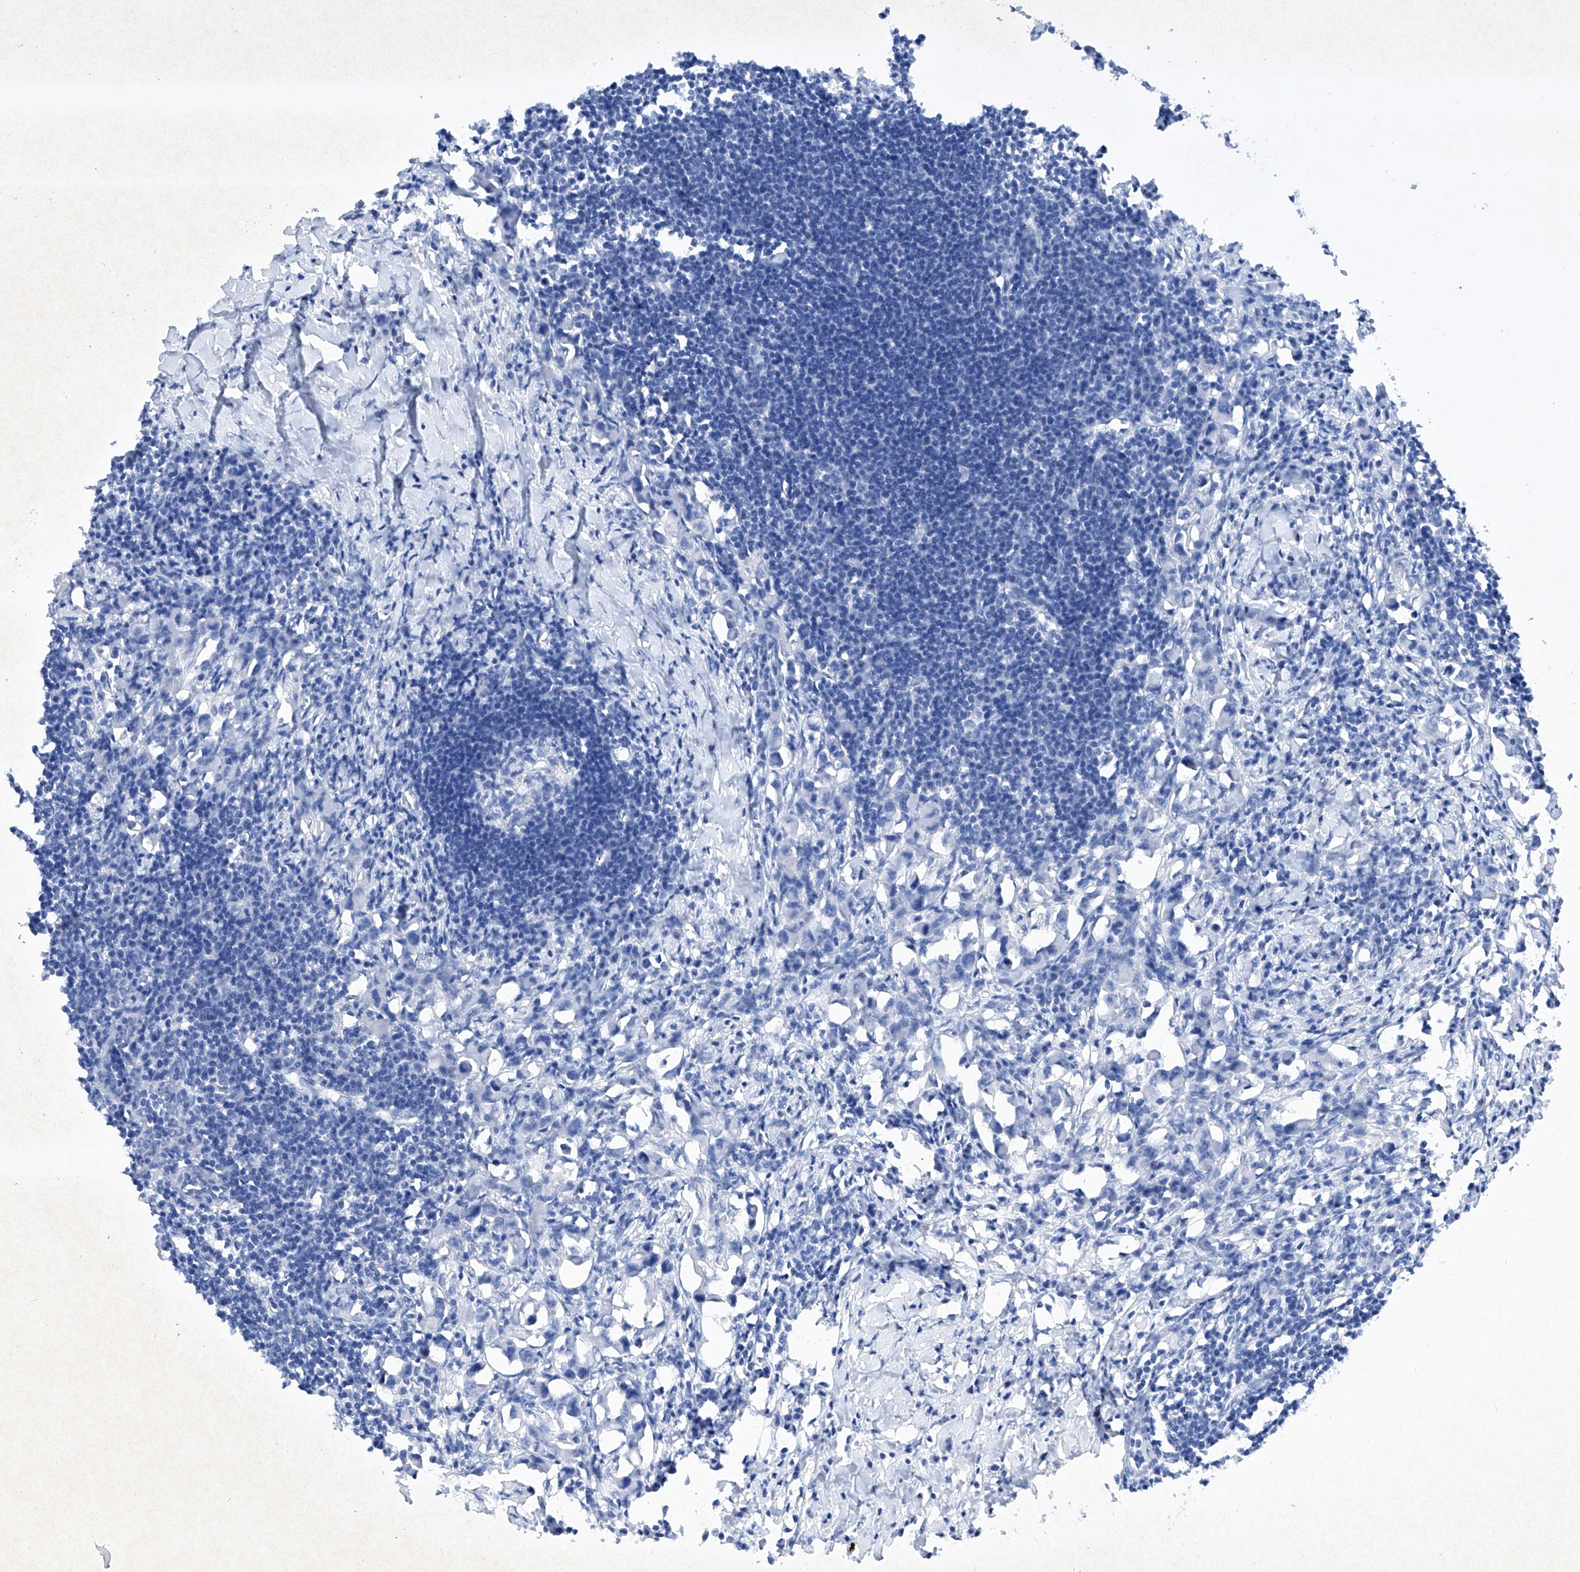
{"staining": {"intensity": "negative", "quantity": "none", "location": "none"}, "tissue": "lymph node", "cell_type": "Germinal center cells", "image_type": "normal", "snomed": [{"axis": "morphology", "description": "Normal tissue, NOS"}, {"axis": "morphology", "description": "Malignant melanoma, Metastatic site"}, {"axis": "topography", "description": "Lymph node"}], "caption": "The micrograph demonstrates no staining of germinal center cells in normal lymph node.", "gene": "BARX2", "patient": {"sex": "male", "age": 41}}